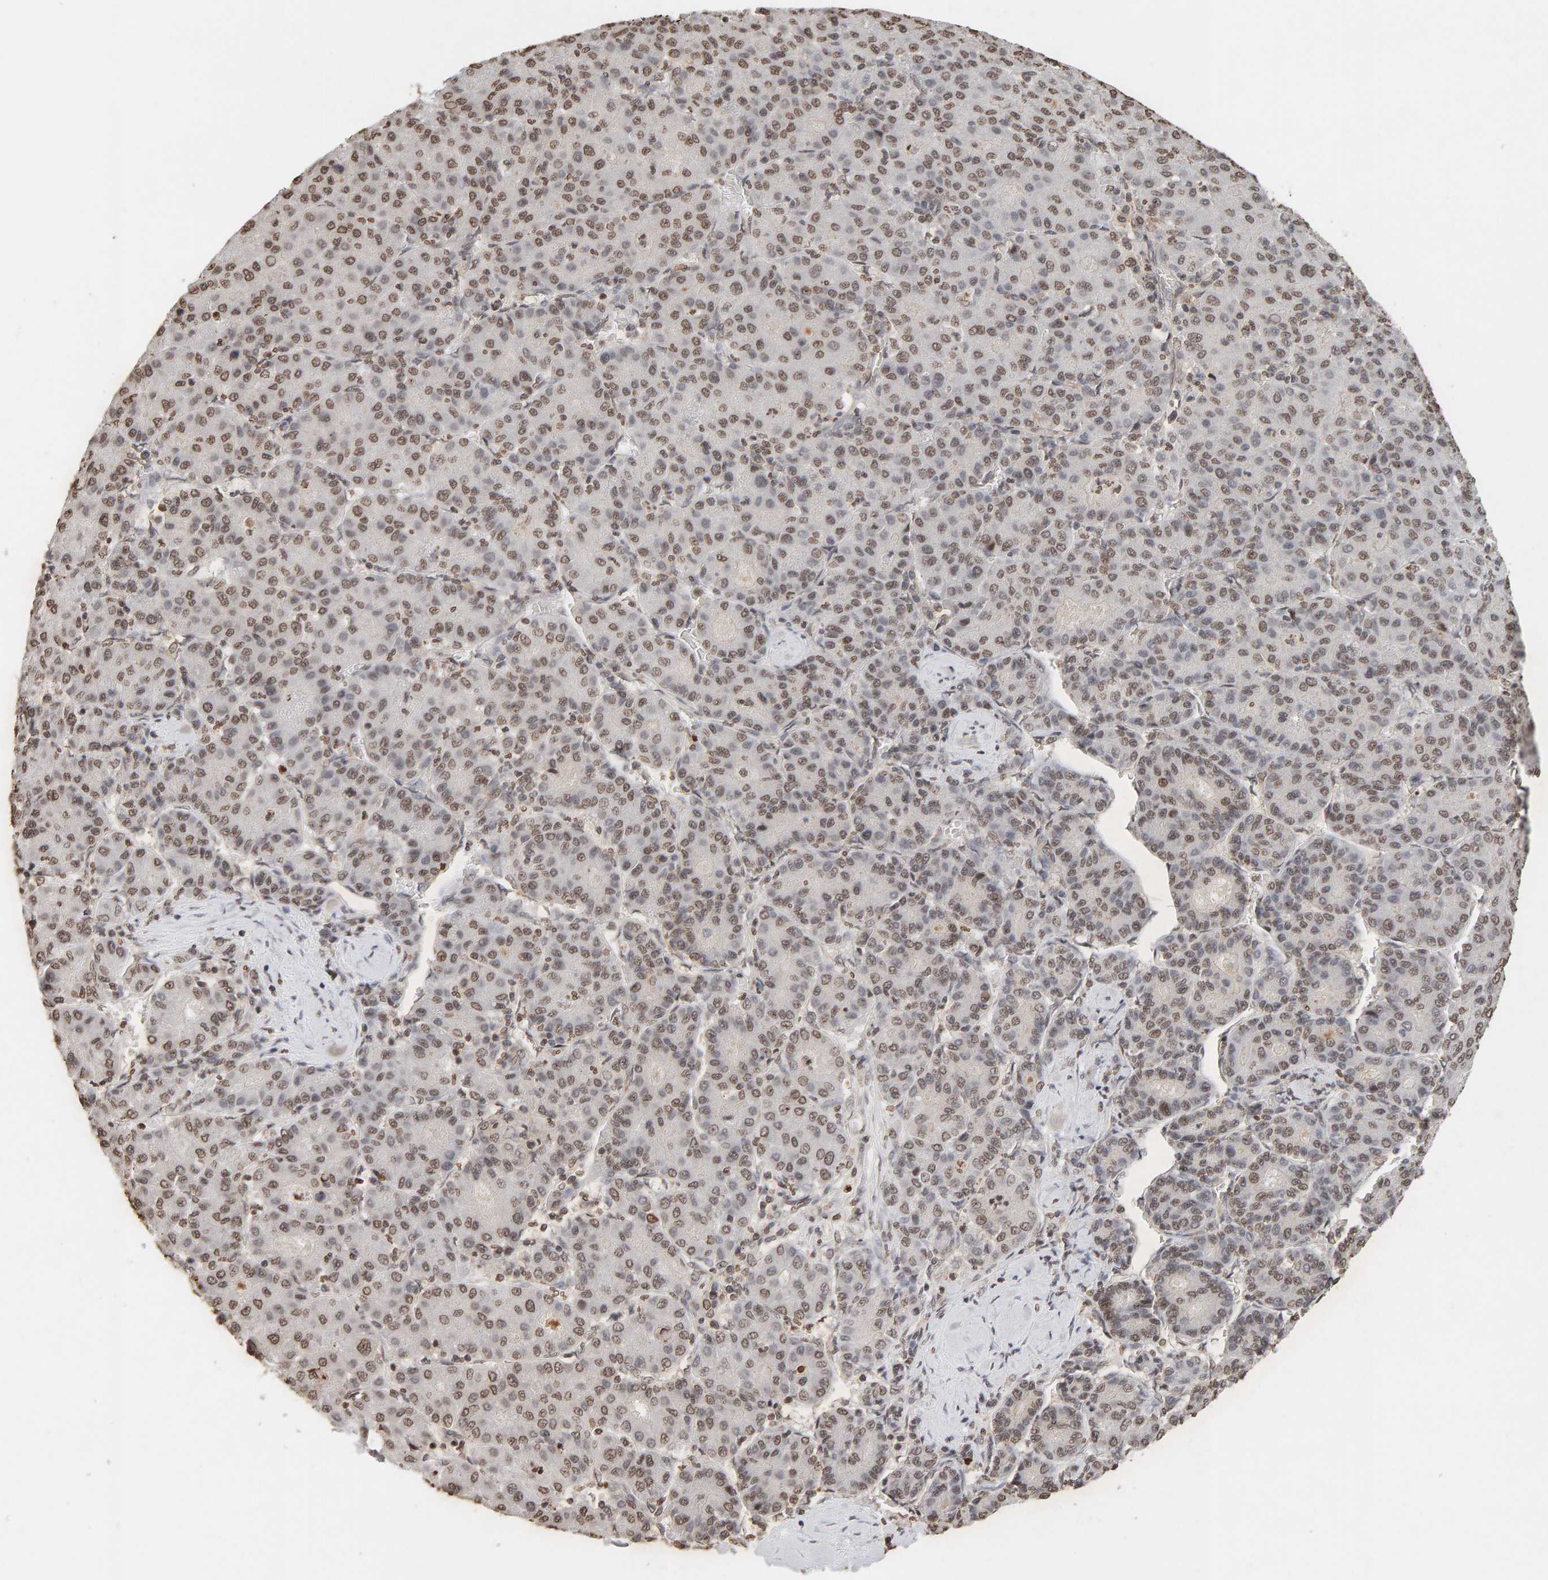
{"staining": {"intensity": "weak", "quantity": ">75%", "location": "nuclear"}, "tissue": "liver cancer", "cell_type": "Tumor cells", "image_type": "cancer", "snomed": [{"axis": "morphology", "description": "Carcinoma, Hepatocellular, NOS"}, {"axis": "topography", "description": "Liver"}], "caption": "IHC histopathology image of human liver cancer stained for a protein (brown), which demonstrates low levels of weak nuclear staining in approximately >75% of tumor cells.", "gene": "DNAJB5", "patient": {"sex": "male", "age": 65}}